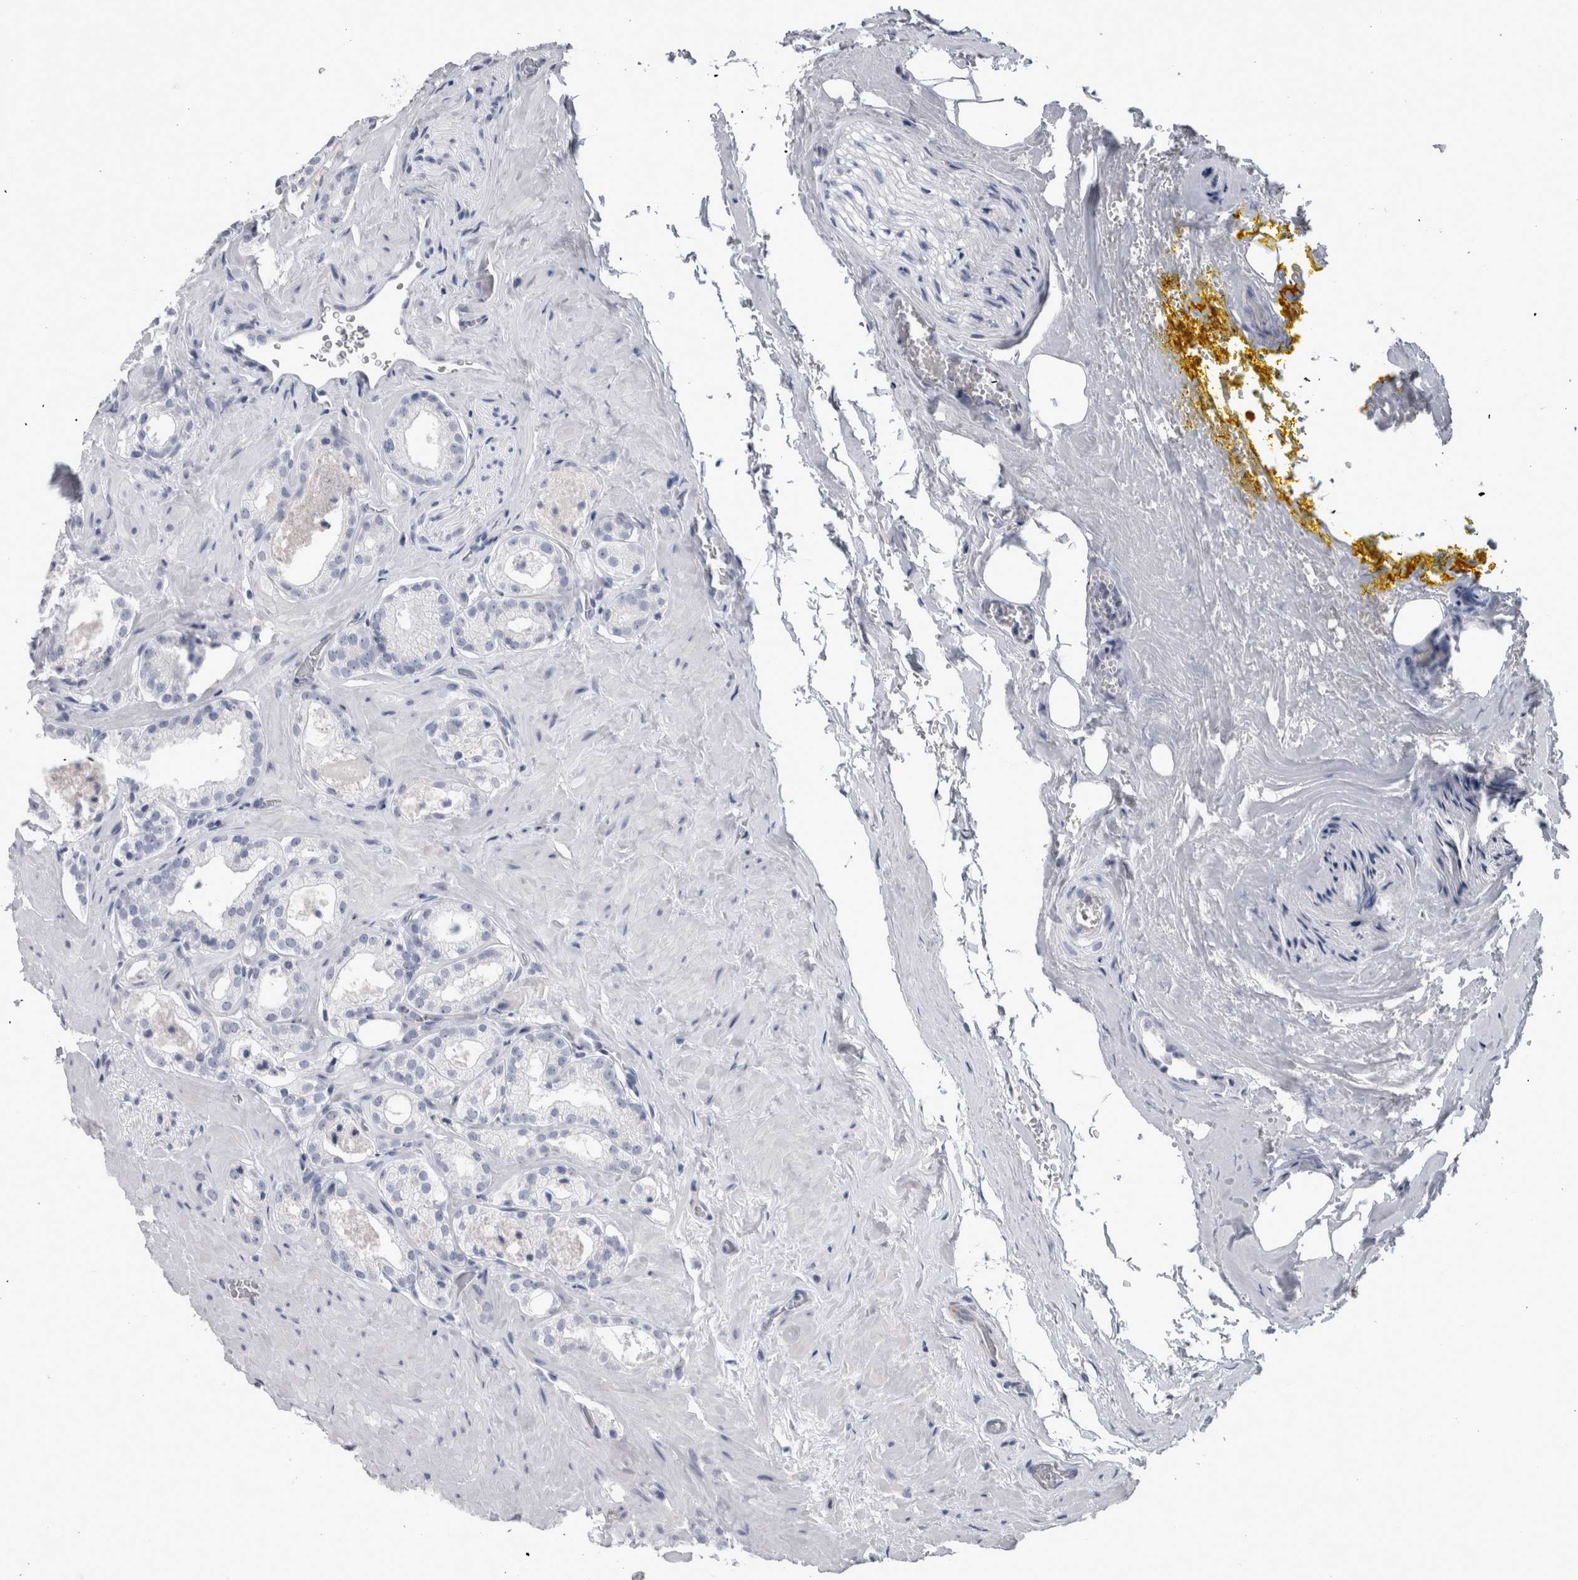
{"staining": {"intensity": "negative", "quantity": "none", "location": "none"}, "tissue": "prostate cancer", "cell_type": "Tumor cells", "image_type": "cancer", "snomed": [{"axis": "morphology", "description": "Adenocarcinoma, High grade"}, {"axis": "topography", "description": "Prostate"}], "caption": "A micrograph of human high-grade adenocarcinoma (prostate) is negative for staining in tumor cells. The staining is performed using DAB brown chromogen with nuclei counter-stained in using hematoxylin.", "gene": "PAX5", "patient": {"sex": "male", "age": 64}}